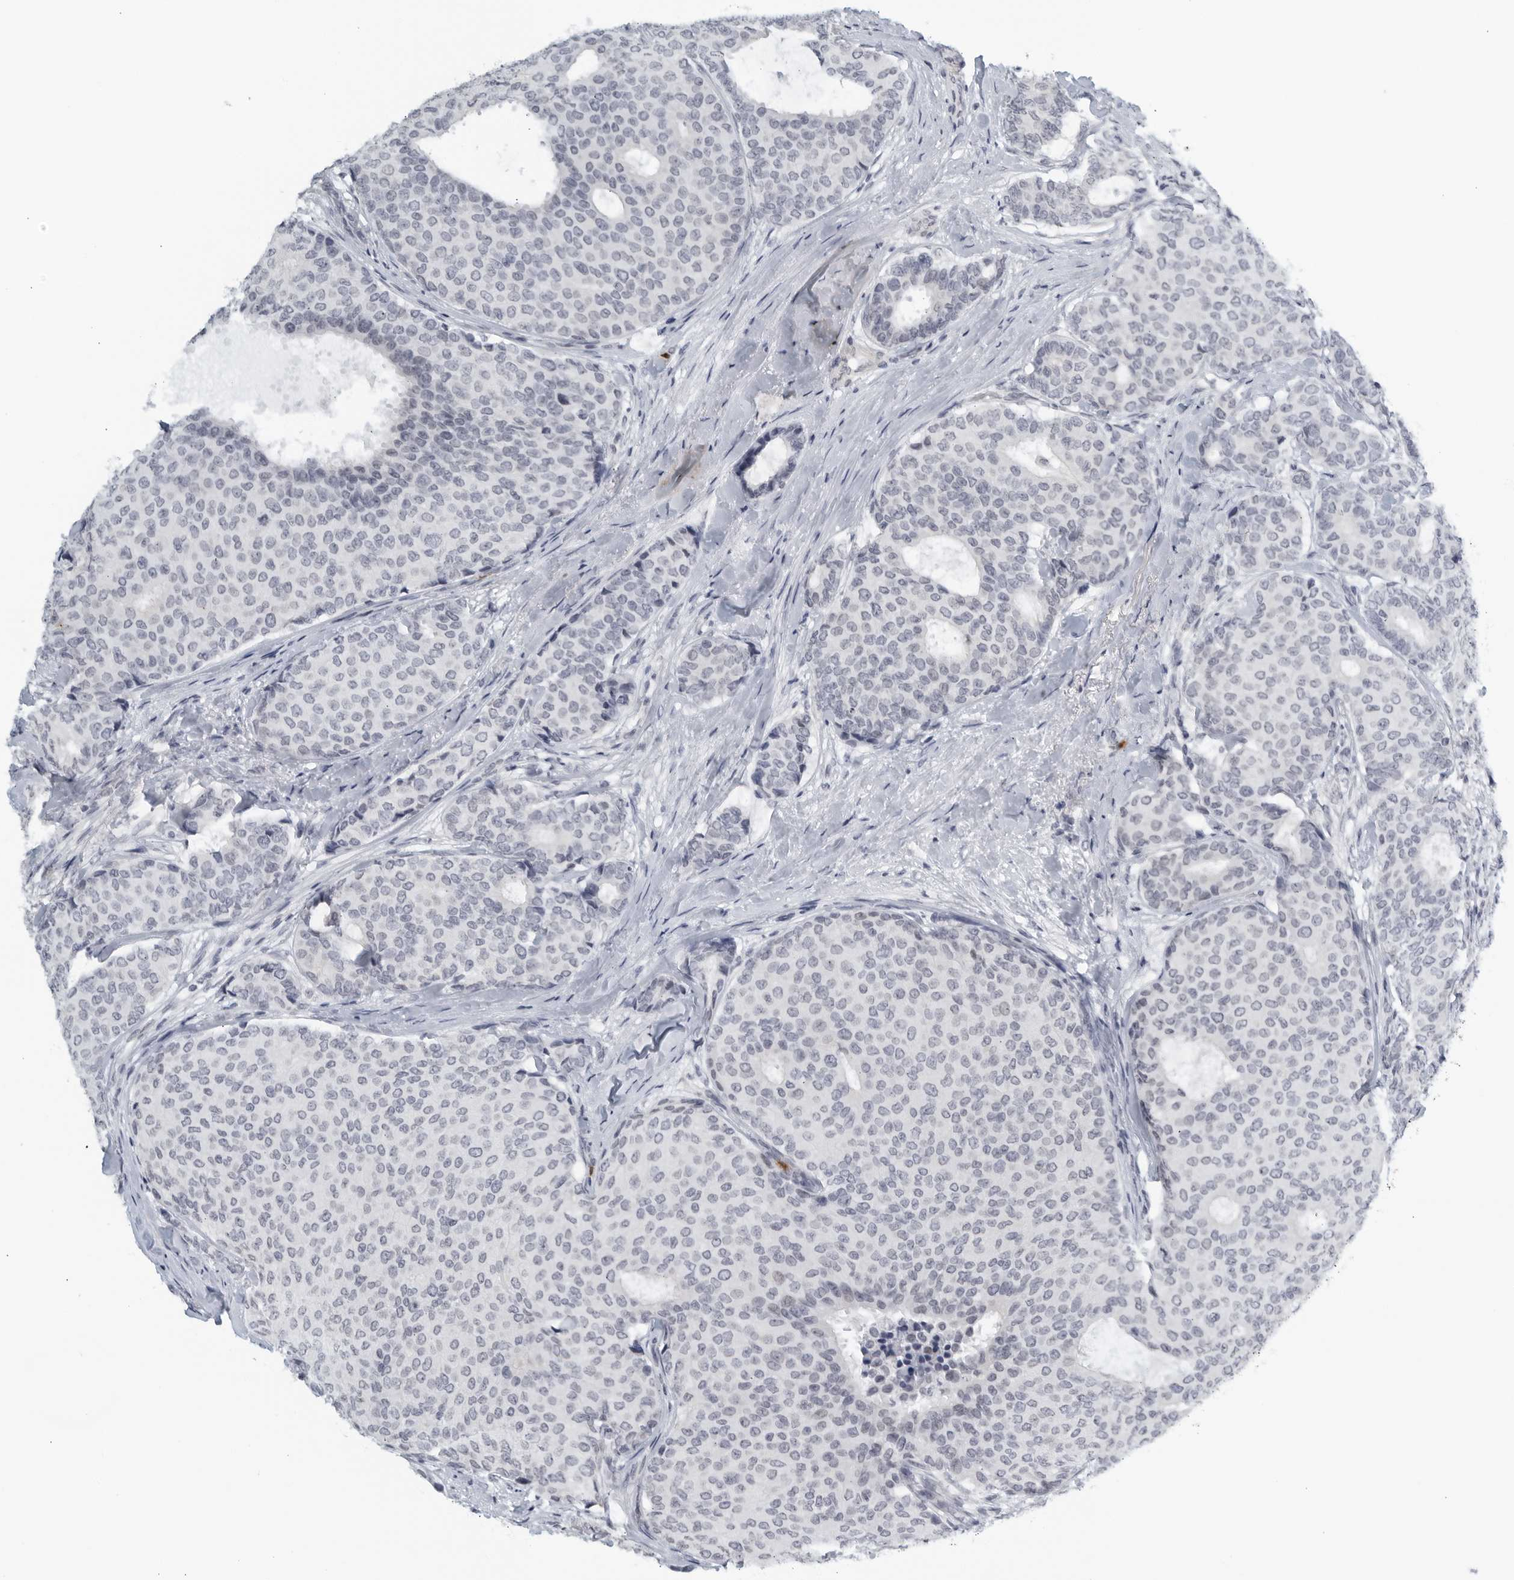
{"staining": {"intensity": "negative", "quantity": "none", "location": "none"}, "tissue": "breast cancer", "cell_type": "Tumor cells", "image_type": "cancer", "snomed": [{"axis": "morphology", "description": "Duct carcinoma"}, {"axis": "topography", "description": "Breast"}], "caption": "This is an IHC image of intraductal carcinoma (breast). There is no expression in tumor cells.", "gene": "KLK7", "patient": {"sex": "female", "age": 75}}